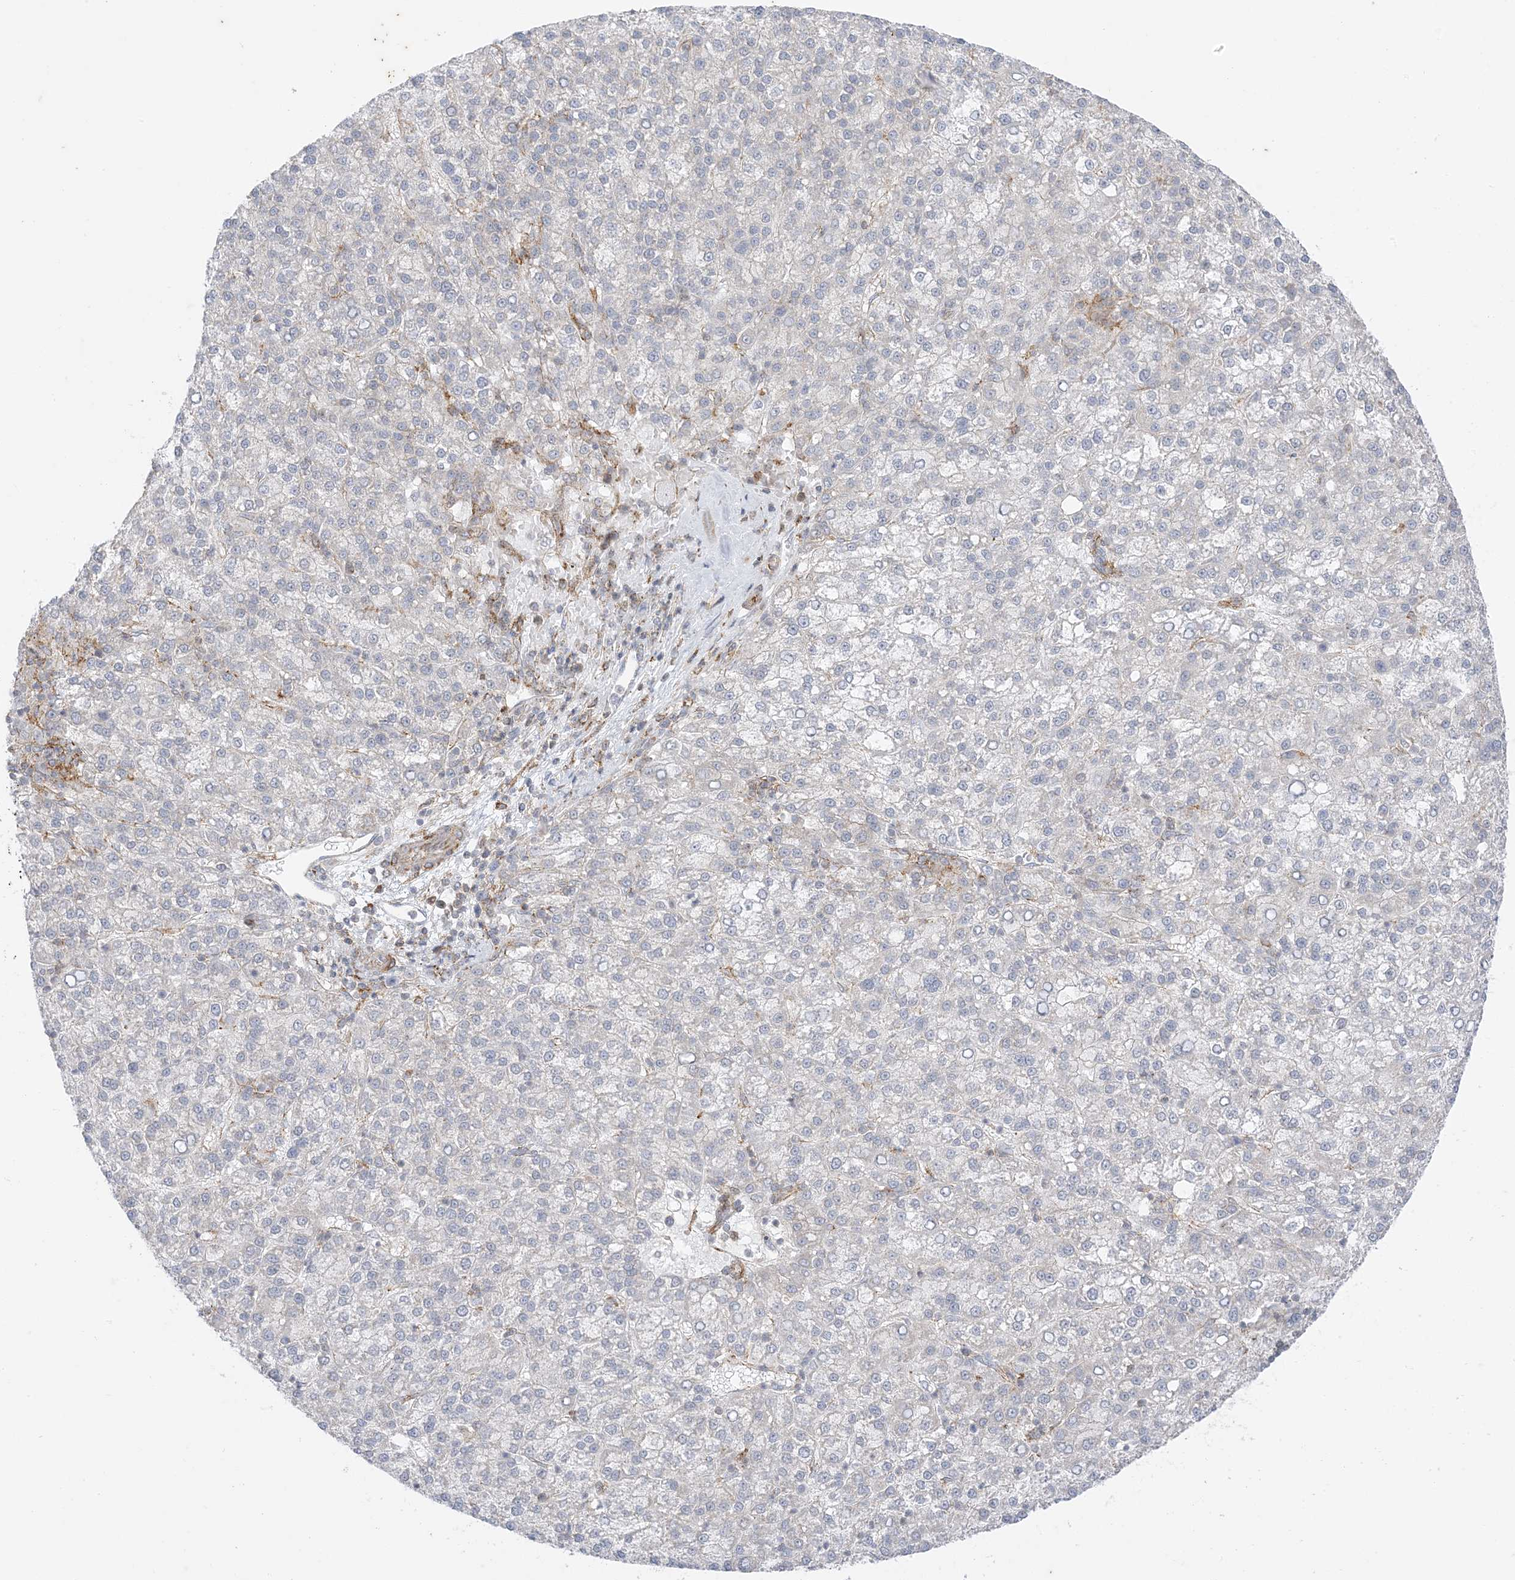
{"staining": {"intensity": "negative", "quantity": "none", "location": "none"}, "tissue": "liver cancer", "cell_type": "Tumor cells", "image_type": "cancer", "snomed": [{"axis": "morphology", "description": "Carcinoma, Hepatocellular, NOS"}, {"axis": "topography", "description": "Liver"}], "caption": "IHC of hepatocellular carcinoma (liver) exhibits no staining in tumor cells.", "gene": "RAC1", "patient": {"sex": "female", "age": 58}}